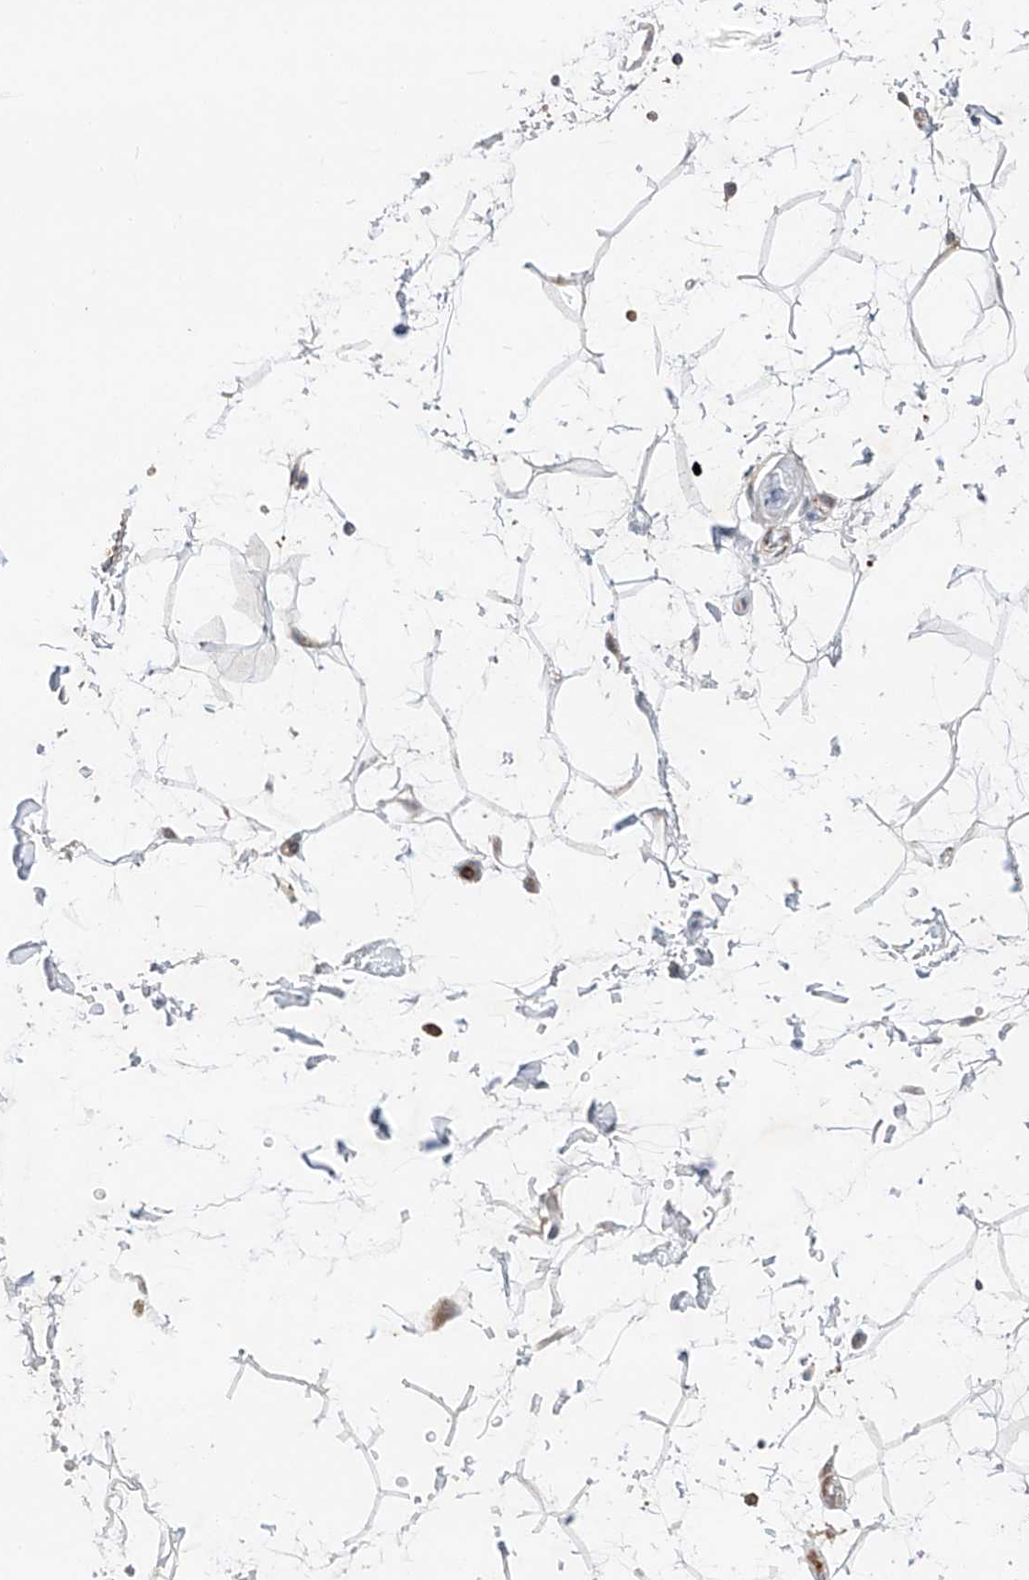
{"staining": {"intensity": "negative", "quantity": "none", "location": "none"}, "tissue": "adipose tissue", "cell_type": "Adipocytes", "image_type": "normal", "snomed": [{"axis": "morphology", "description": "Normal tissue, NOS"}, {"axis": "topography", "description": "Soft tissue"}], "caption": "The micrograph demonstrates no significant positivity in adipocytes of adipose tissue.", "gene": "RUSC1", "patient": {"sex": "male", "age": 72}}